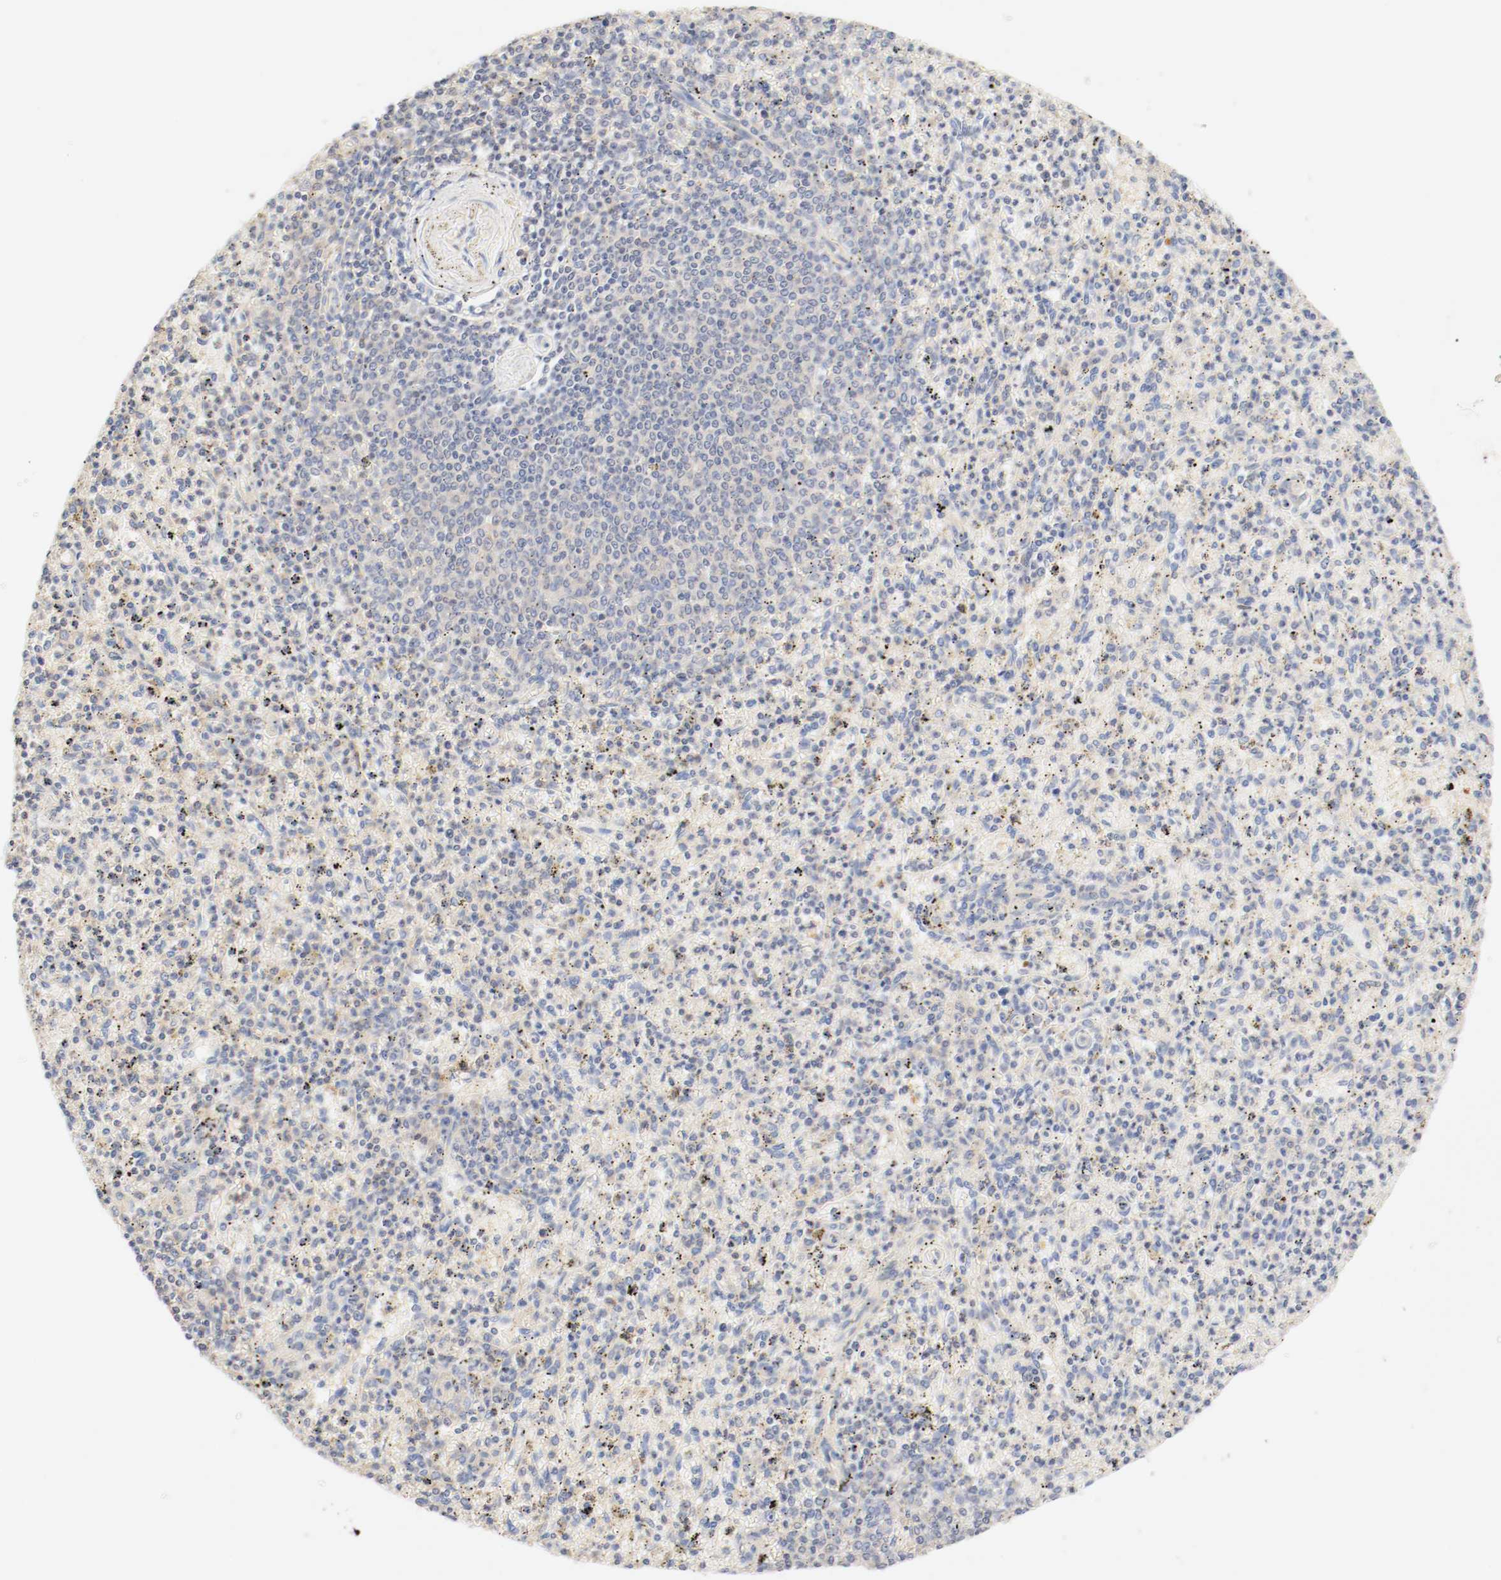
{"staining": {"intensity": "moderate", "quantity": "25%-75%", "location": "cytoplasmic/membranous"}, "tissue": "spleen", "cell_type": "Cells in red pulp", "image_type": "normal", "snomed": [{"axis": "morphology", "description": "Normal tissue, NOS"}, {"axis": "topography", "description": "Spleen"}], "caption": "Protein analysis of benign spleen shows moderate cytoplasmic/membranous expression in about 25%-75% of cells in red pulp. (IHC, brightfield microscopy, high magnification).", "gene": "GIT1", "patient": {"sex": "male", "age": 72}}